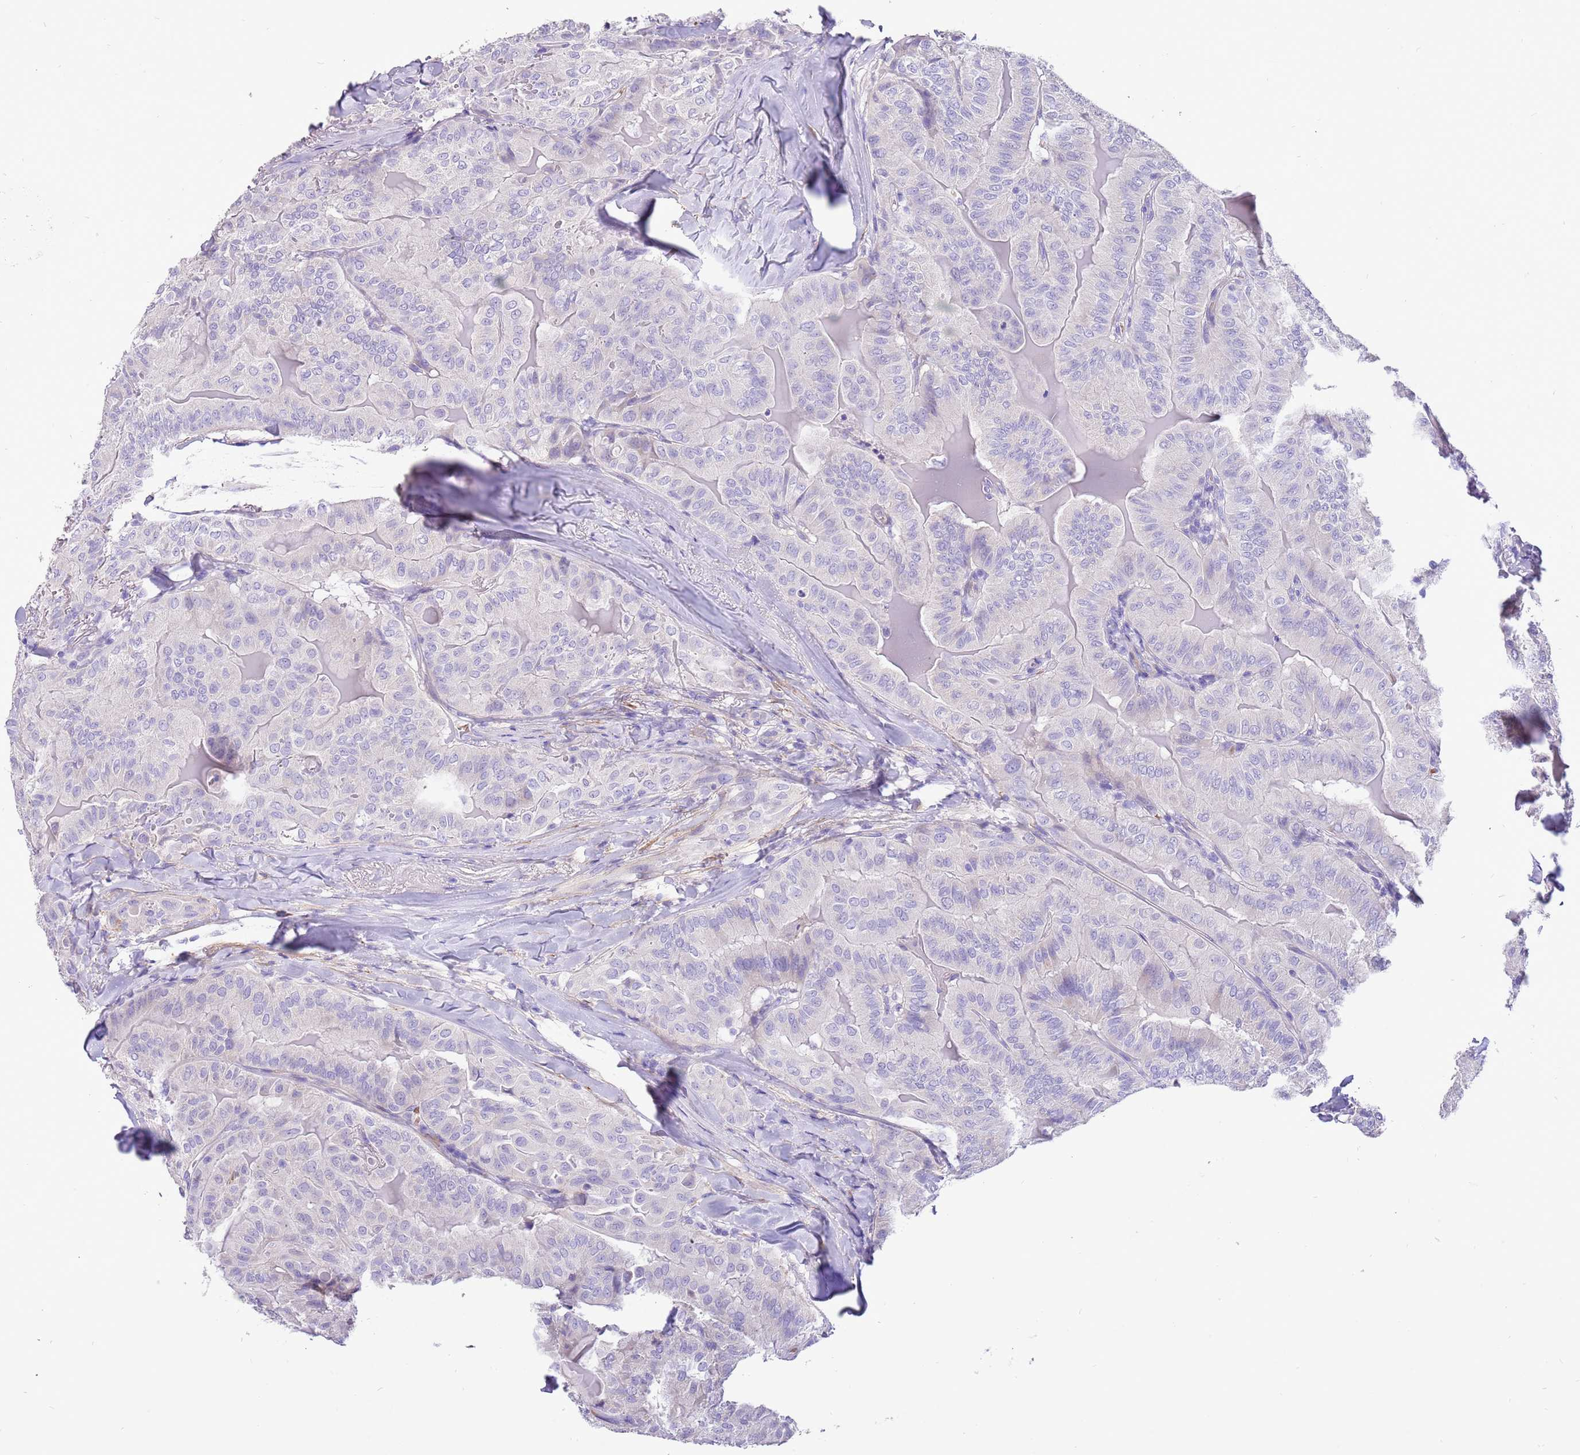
{"staining": {"intensity": "negative", "quantity": "none", "location": "none"}, "tissue": "thyroid cancer", "cell_type": "Tumor cells", "image_type": "cancer", "snomed": [{"axis": "morphology", "description": "Papillary adenocarcinoma, NOS"}, {"axis": "topography", "description": "Thyroid gland"}], "caption": "Thyroid cancer (papillary adenocarcinoma) was stained to show a protein in brown. There is no significant expression in tumor cells.", "gene": "KBTBD3", "patient": {"sex": "female", "age": 68}}